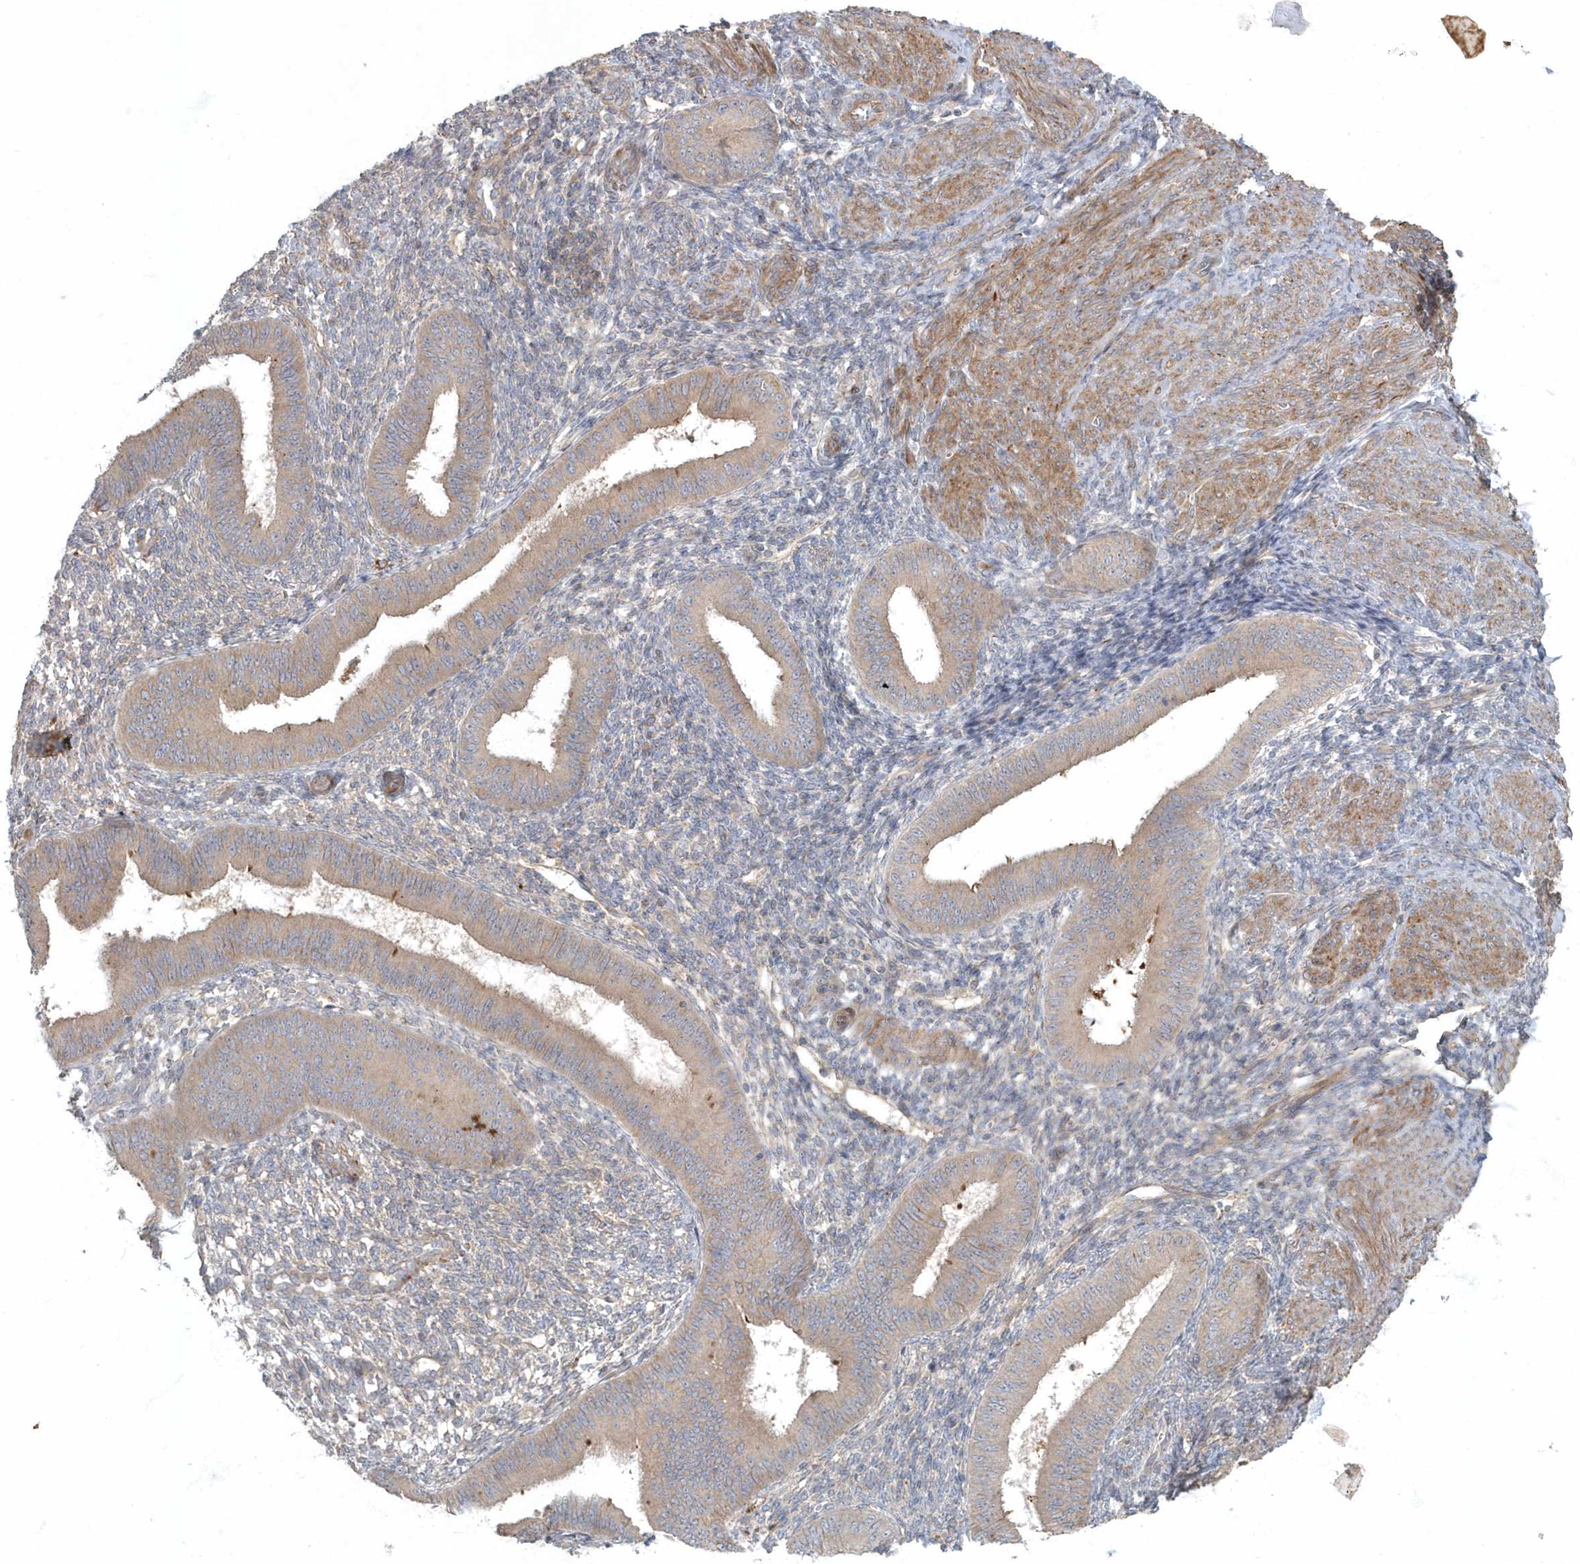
{"staining": {"intensity": "negative", "quantity": "none", "location": "none"}, "tissue": "endometrium", "cell_type": "Cells in endometrial stroma", "image_type": "normal", "snomed": [{"axis": "morphology", "description": "Normal tissue, NOS"}, {"axis": "topography", "description": "Uterus"}, {"axis": "topography", "description": "Endometrium"}], "caption": "The histopathology image reveals no staining of cells in endometrial stroma in normal endometrium.", "gene": "ARHGEF38", "patient": {"sex": "female", "age": 48}}